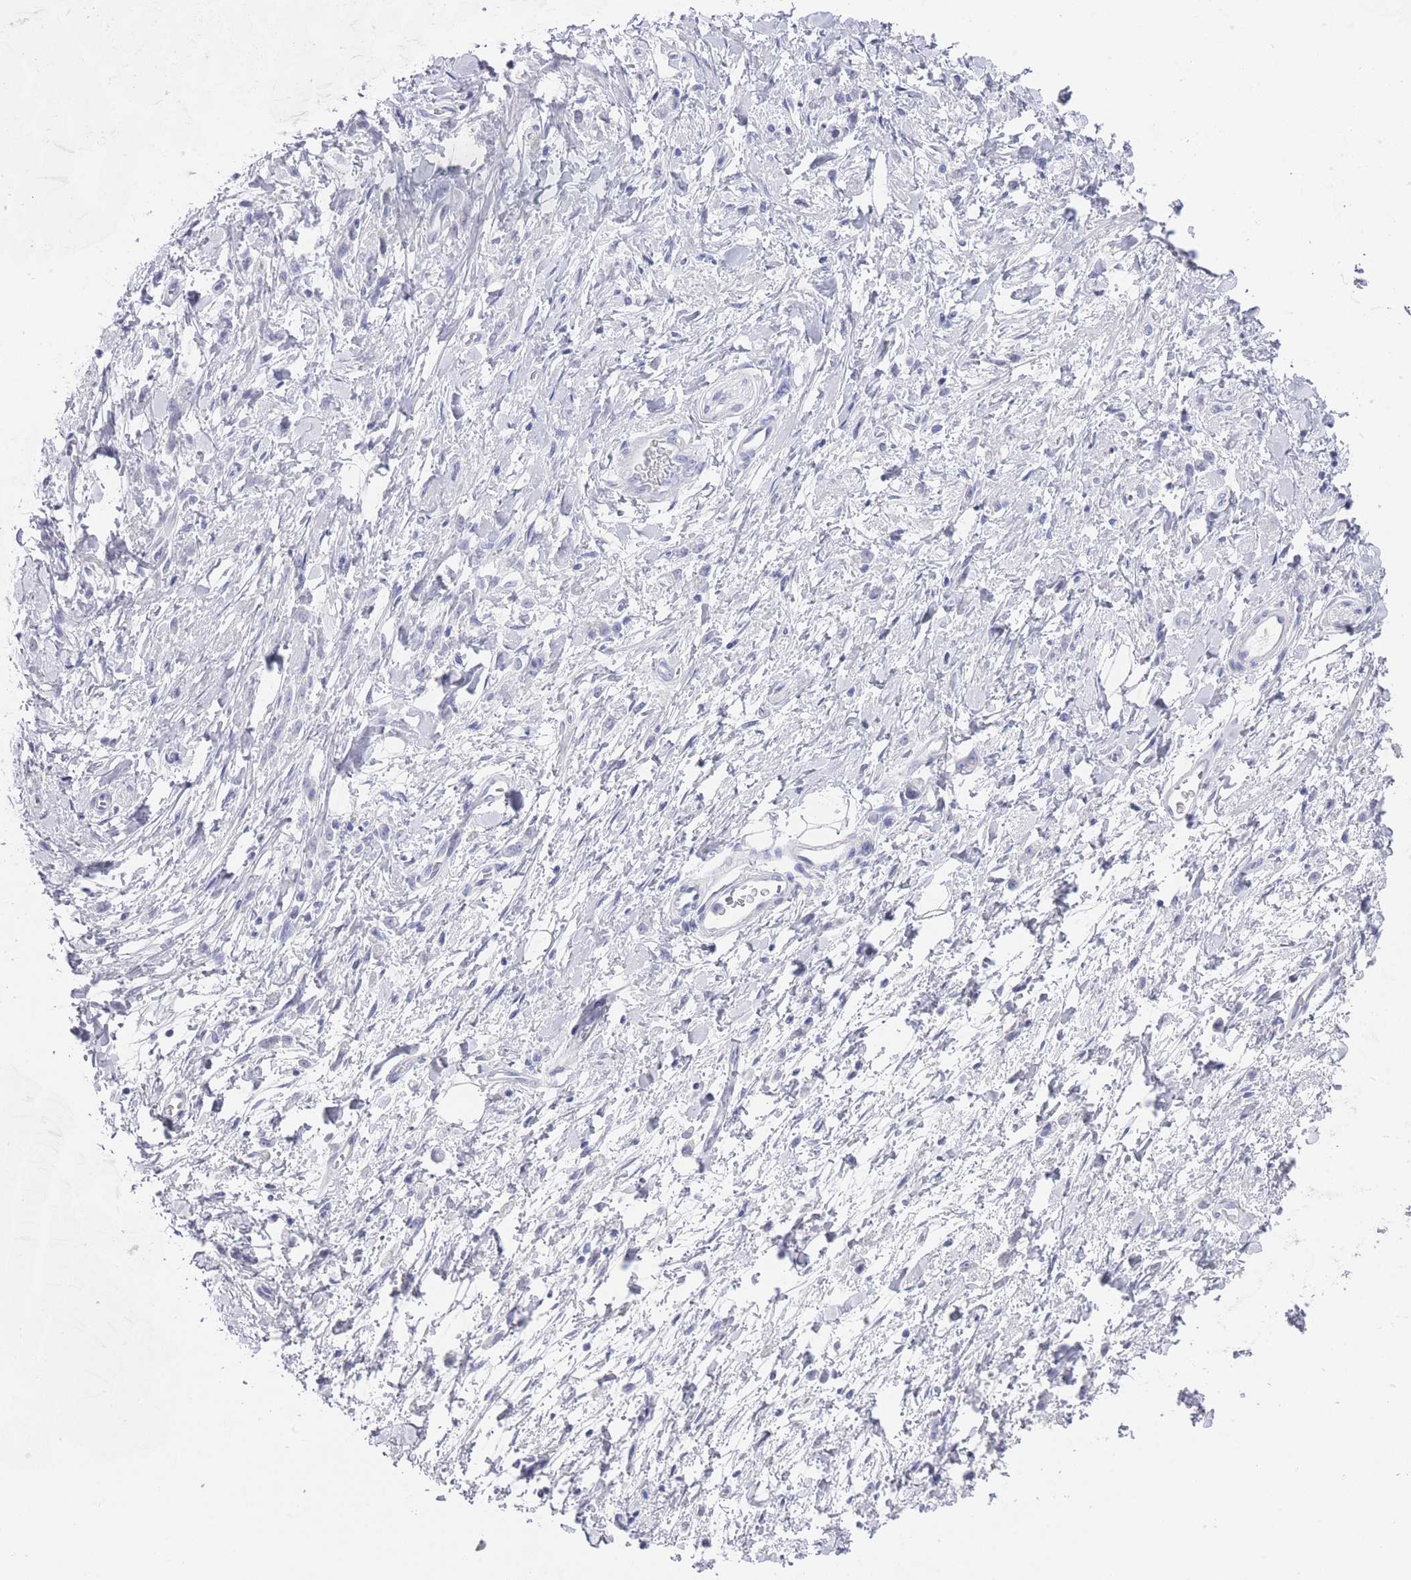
{"staining": {"intensity": "negative", "quantity": "none", "location": "none"}, "tissue": "stomach cancer", "cell_type": "Tumor cells", "image_type": "cancer", "snomed": [{"axis": "morphology", "description": "Adenocarcinoma, NOS"}, {"axis": "topography", "description": "Stomach"}], "caption": "There is no significant staining in tumor cells of stomach adenocarcinoma.", "gene": "RAB2B", "patient": {"sex": "female", "age": 60}}